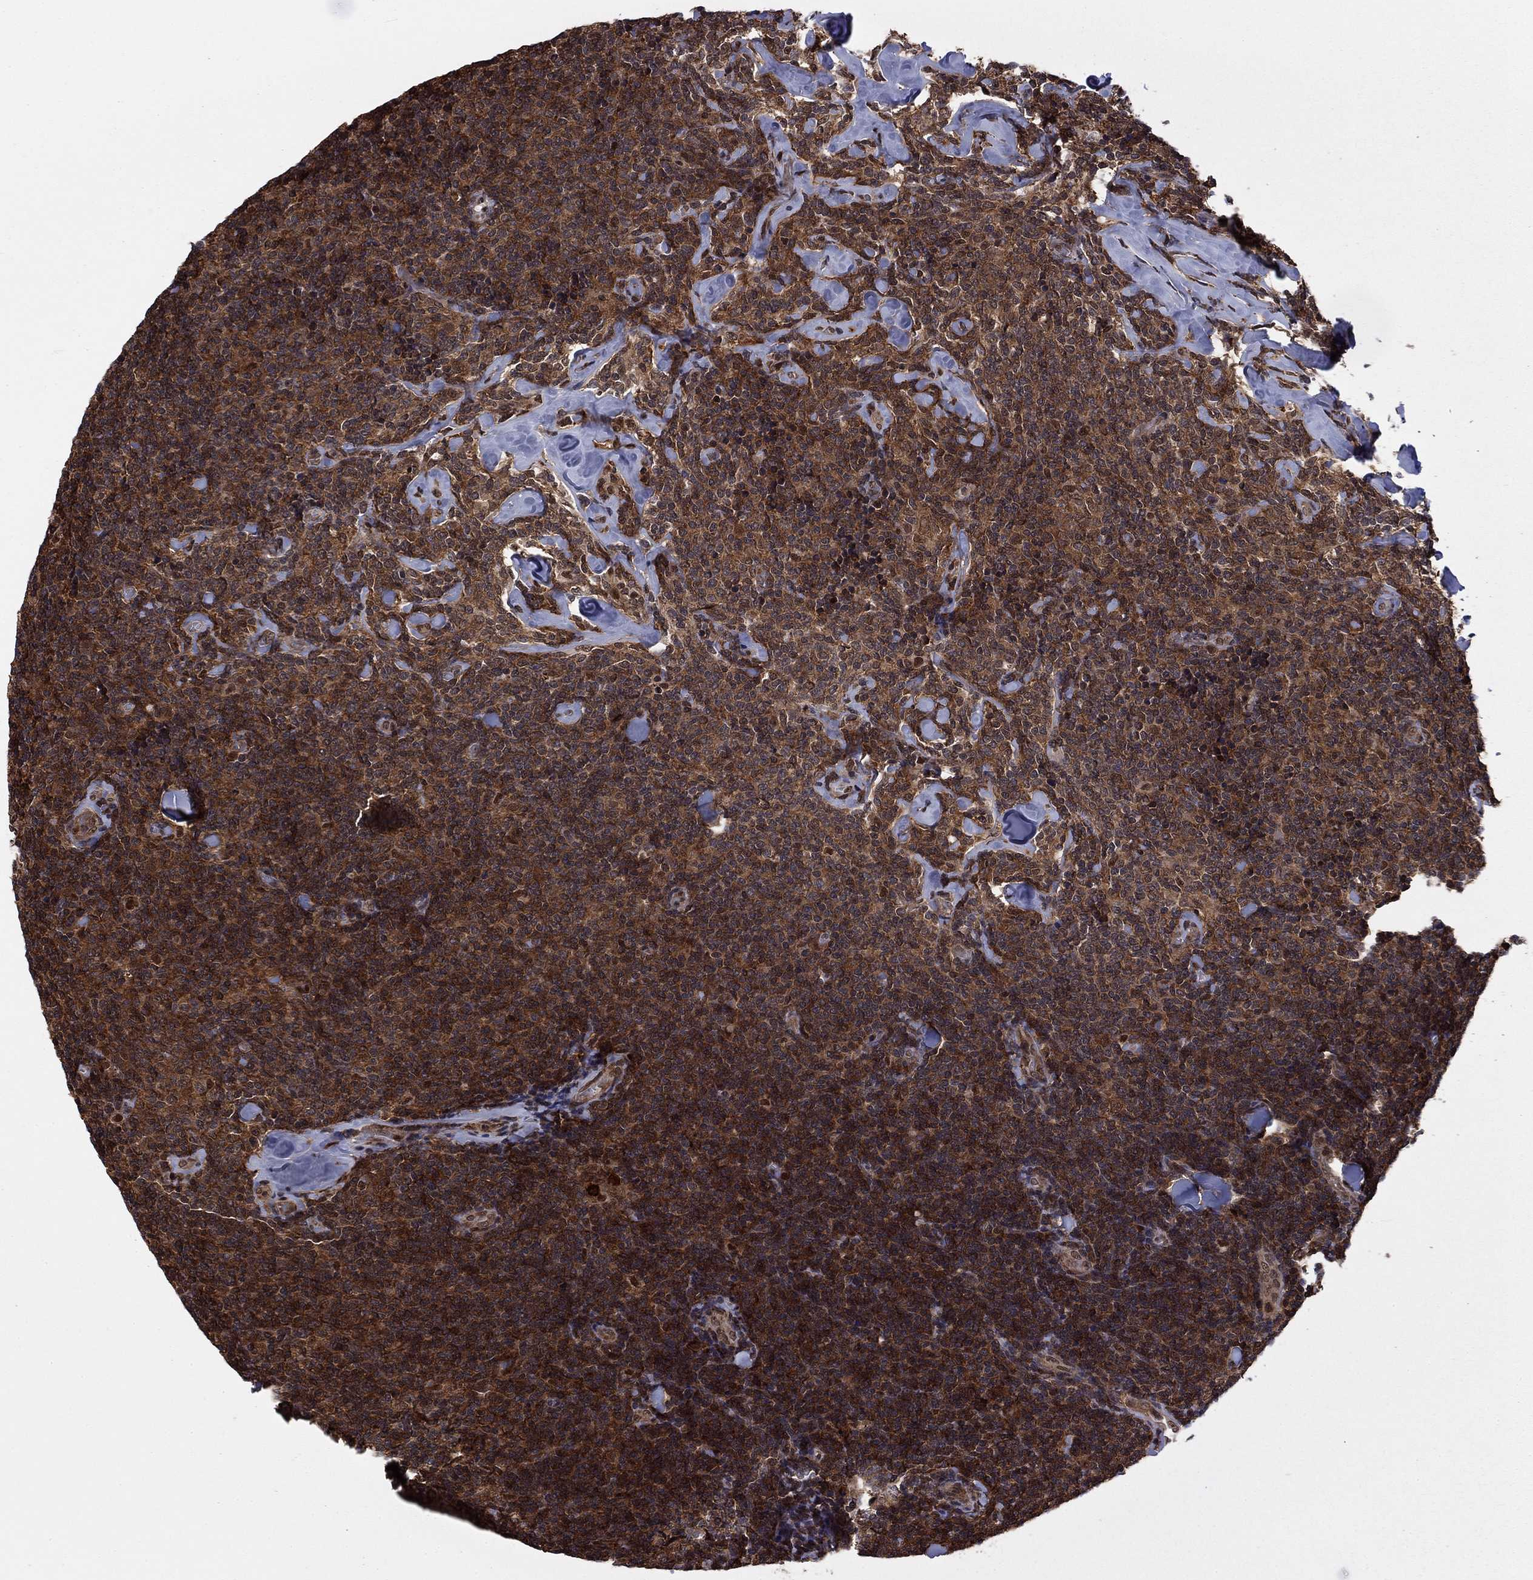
{"staining": {"intensity": "strong", "quantity": ">75%", "location": "cytoplasmic/membranous"}, "tissue": "lymphoma", "cell_type": "Tumor cells", "image_type": "cancer", "snomed": [{"axis": "morphology", "description": "Malignant lymphoma, non-Hodgkin's type, Low grade"}, {"axis": "topography", "description": "Lymph node"}], "caption": "Brown immunohistochemical staining in human malignant lymphoma, non-Hodgkin's type (low-grade) exhibits strong cytoplasmic/membranous staining in about >75% of tumor cells.", "gene": "PSMD2", "patient": {"sex": "female", "age": 56}}